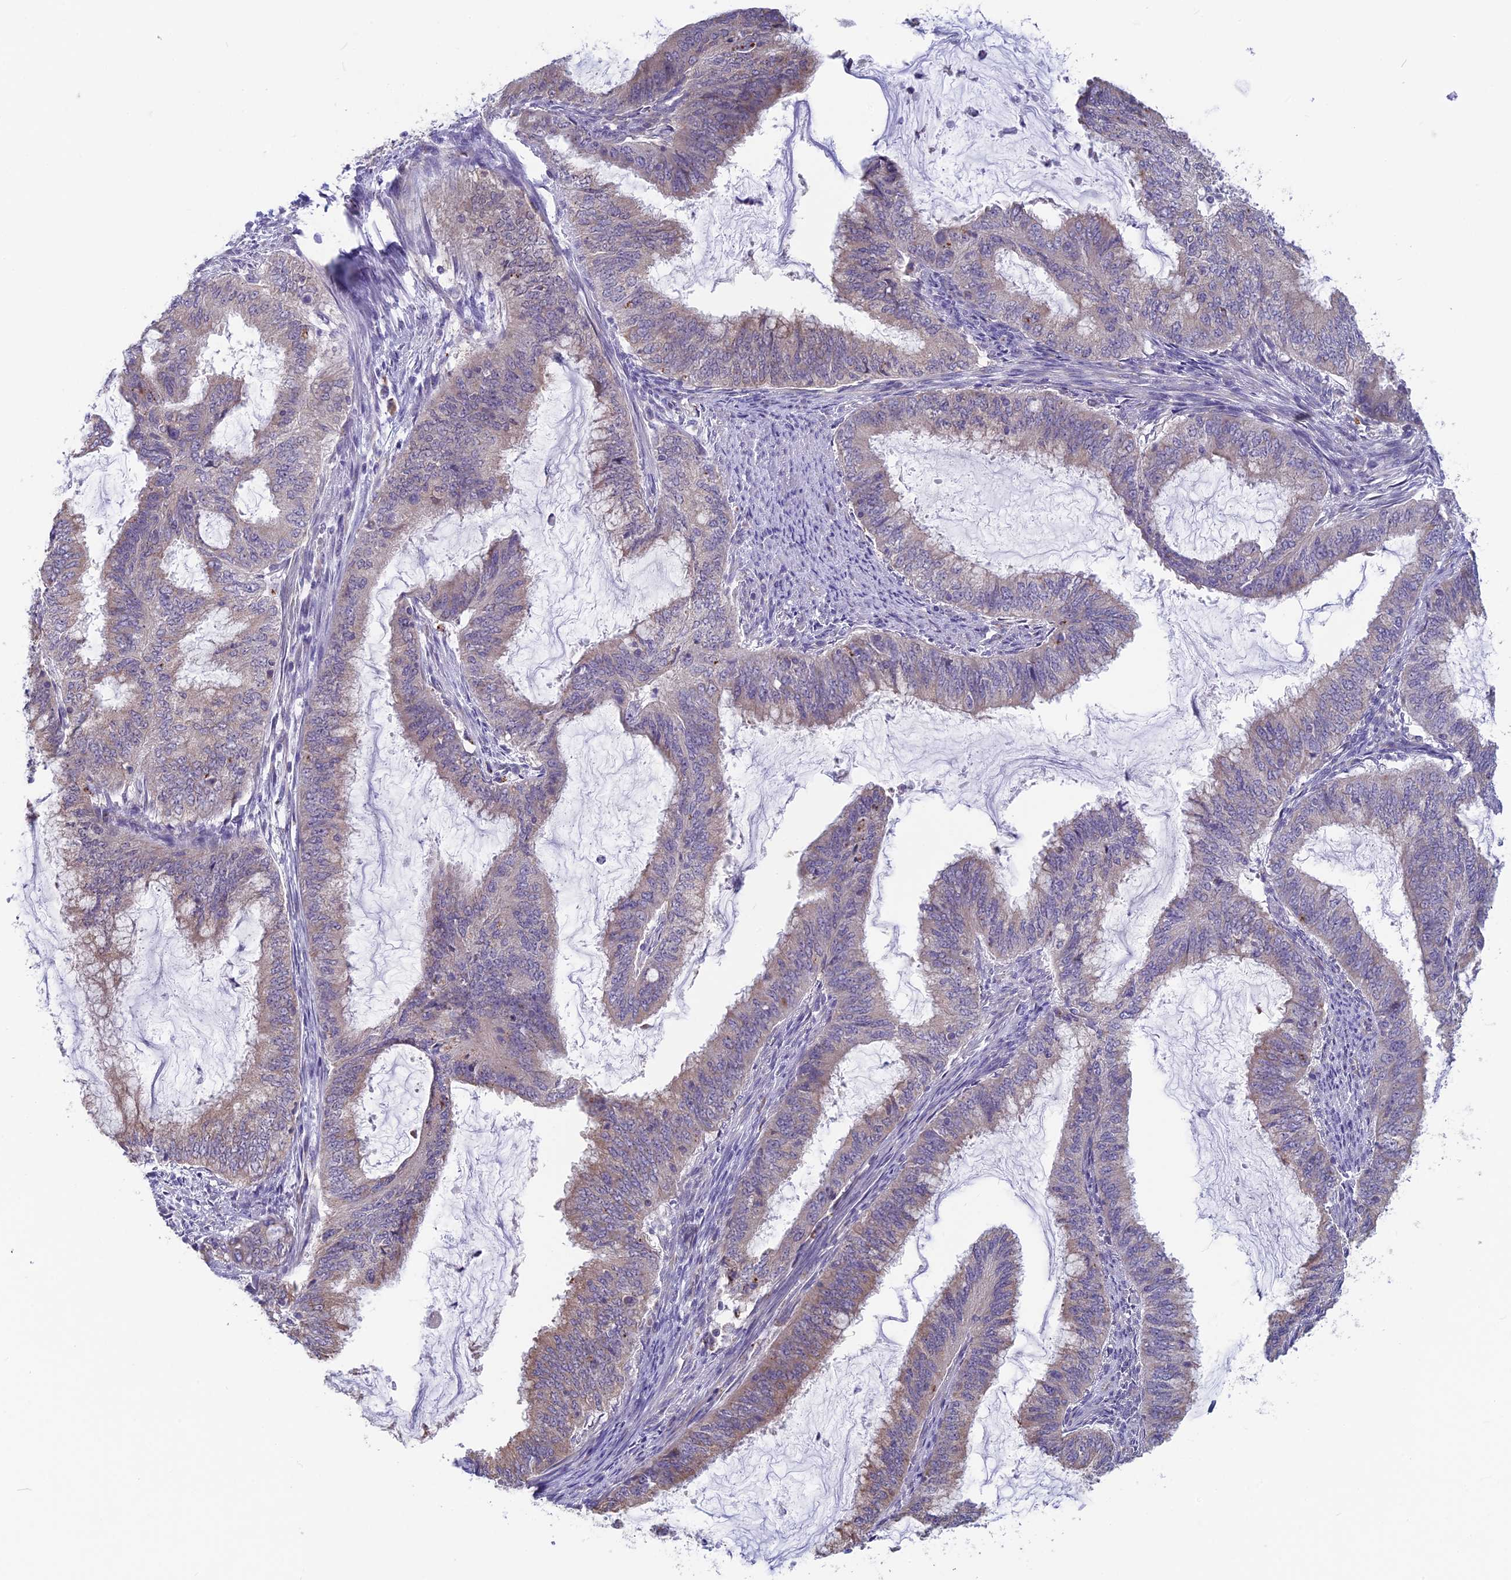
{"staining": {"intensity": "weak", "quantity": "<25%", "location": "cytoplasmic/membranous"}, "tissue": "endometrial cancer", "cell_type": "Tumor cells", "image_type": "cancer", "snomed": [{"axis": "morphology", "description": "Adenocarcinoma, NOS"}, {"axis": "topography", "description": "Endometrium"}], "caption": "A histopathology image of endometrial adenocarcinoma stained for a protein exhibits no brown staining in tumor cells.", "gene": "MRI1", "patient": {"sex": "female", "age": 51}}